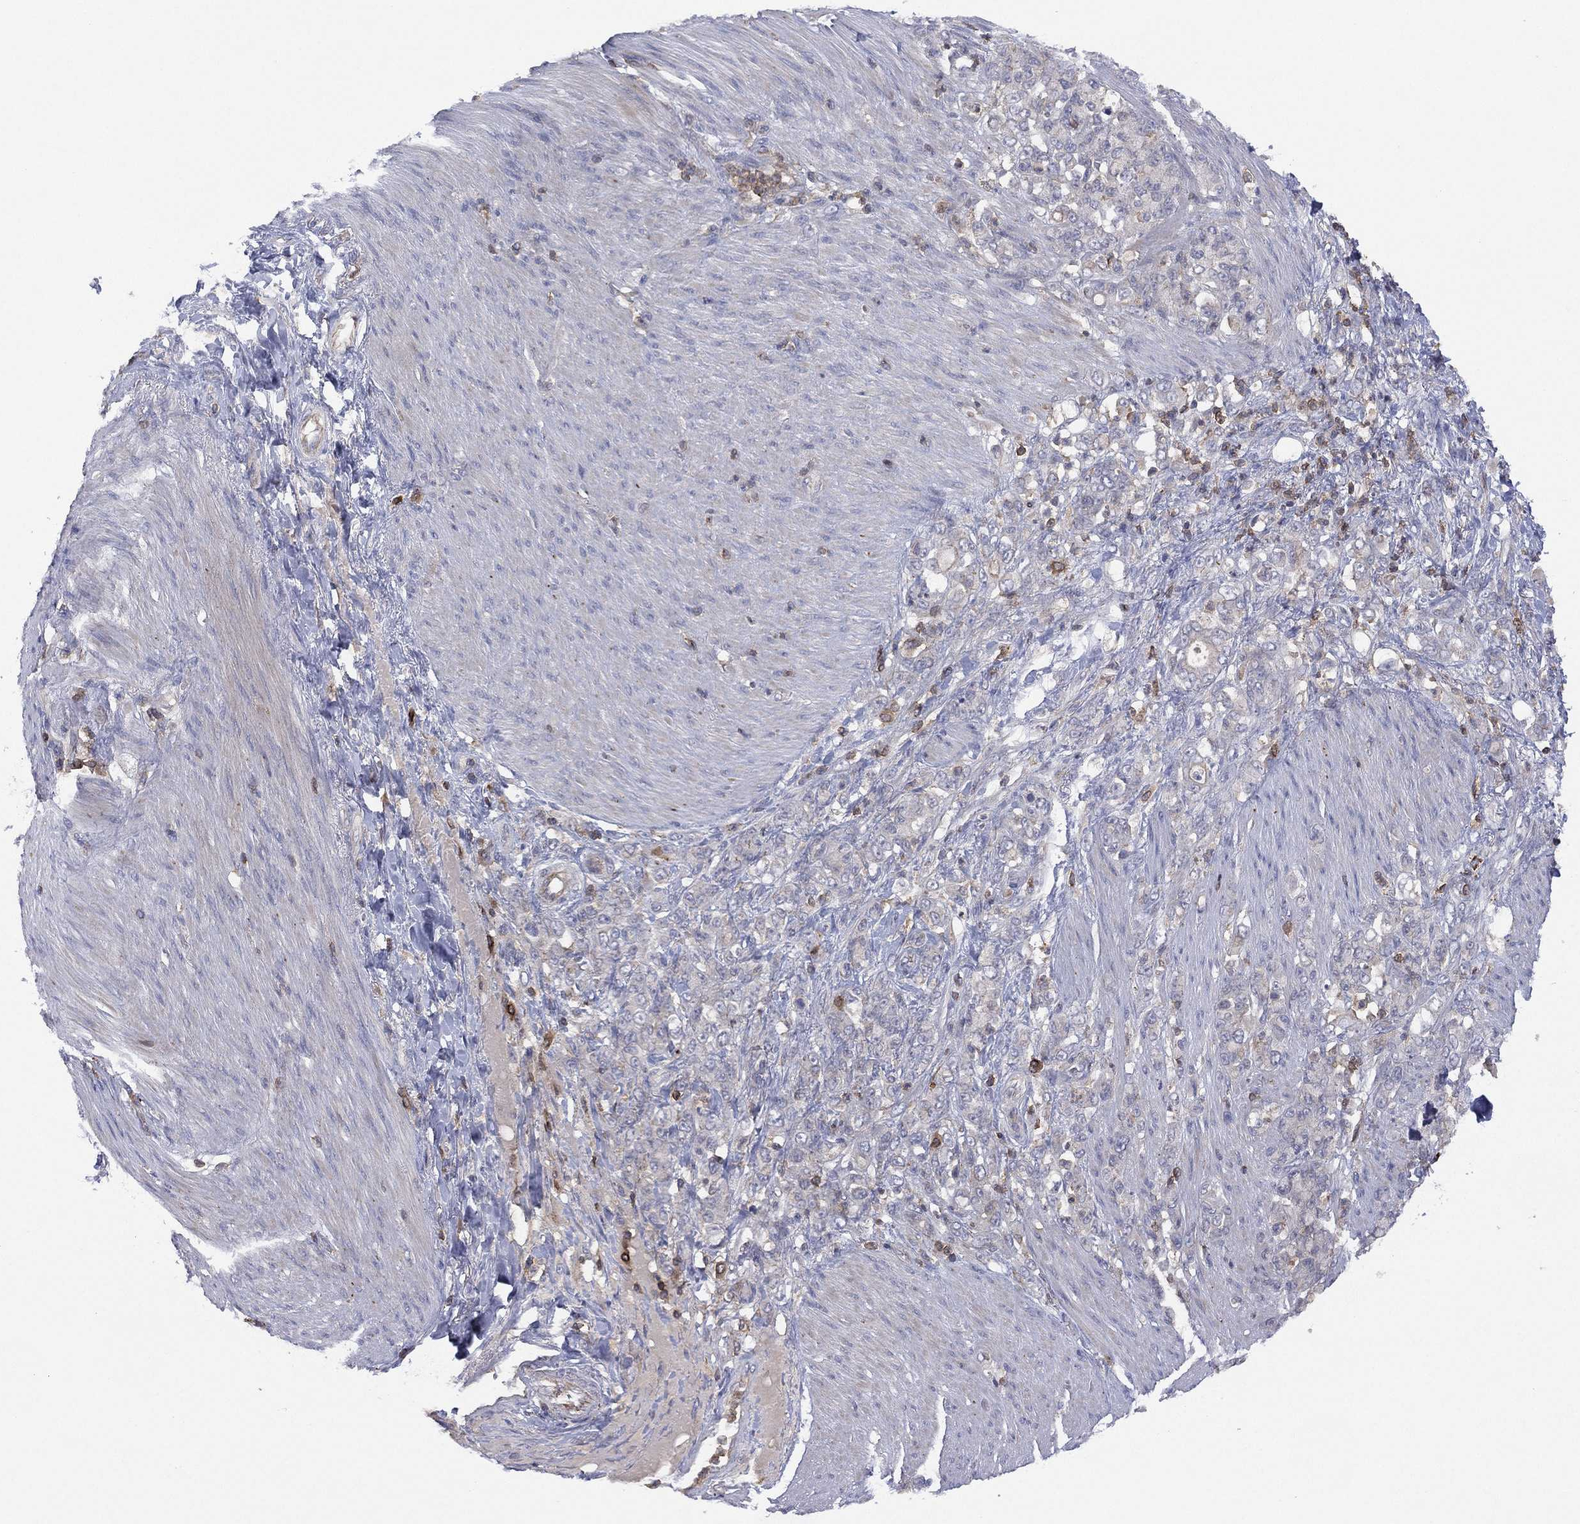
{"staining": {"intensity": "negative", "quantity": "none", "location": "none"}, "tissue": "stomach cancer", "cell_type": "Tumor cells", "image_type": "cancer", "snomed": [{"axis": "morphology", "description": "Adenocarcinoma, NOS"}, {"axis": "topography", "description": "Stomach"}], "caption": "Tumor cells show no significant positivity in stomach adenocarcinoma.", "gene": "DOCK8", "patient": {"sex": "female", "age": 79}}